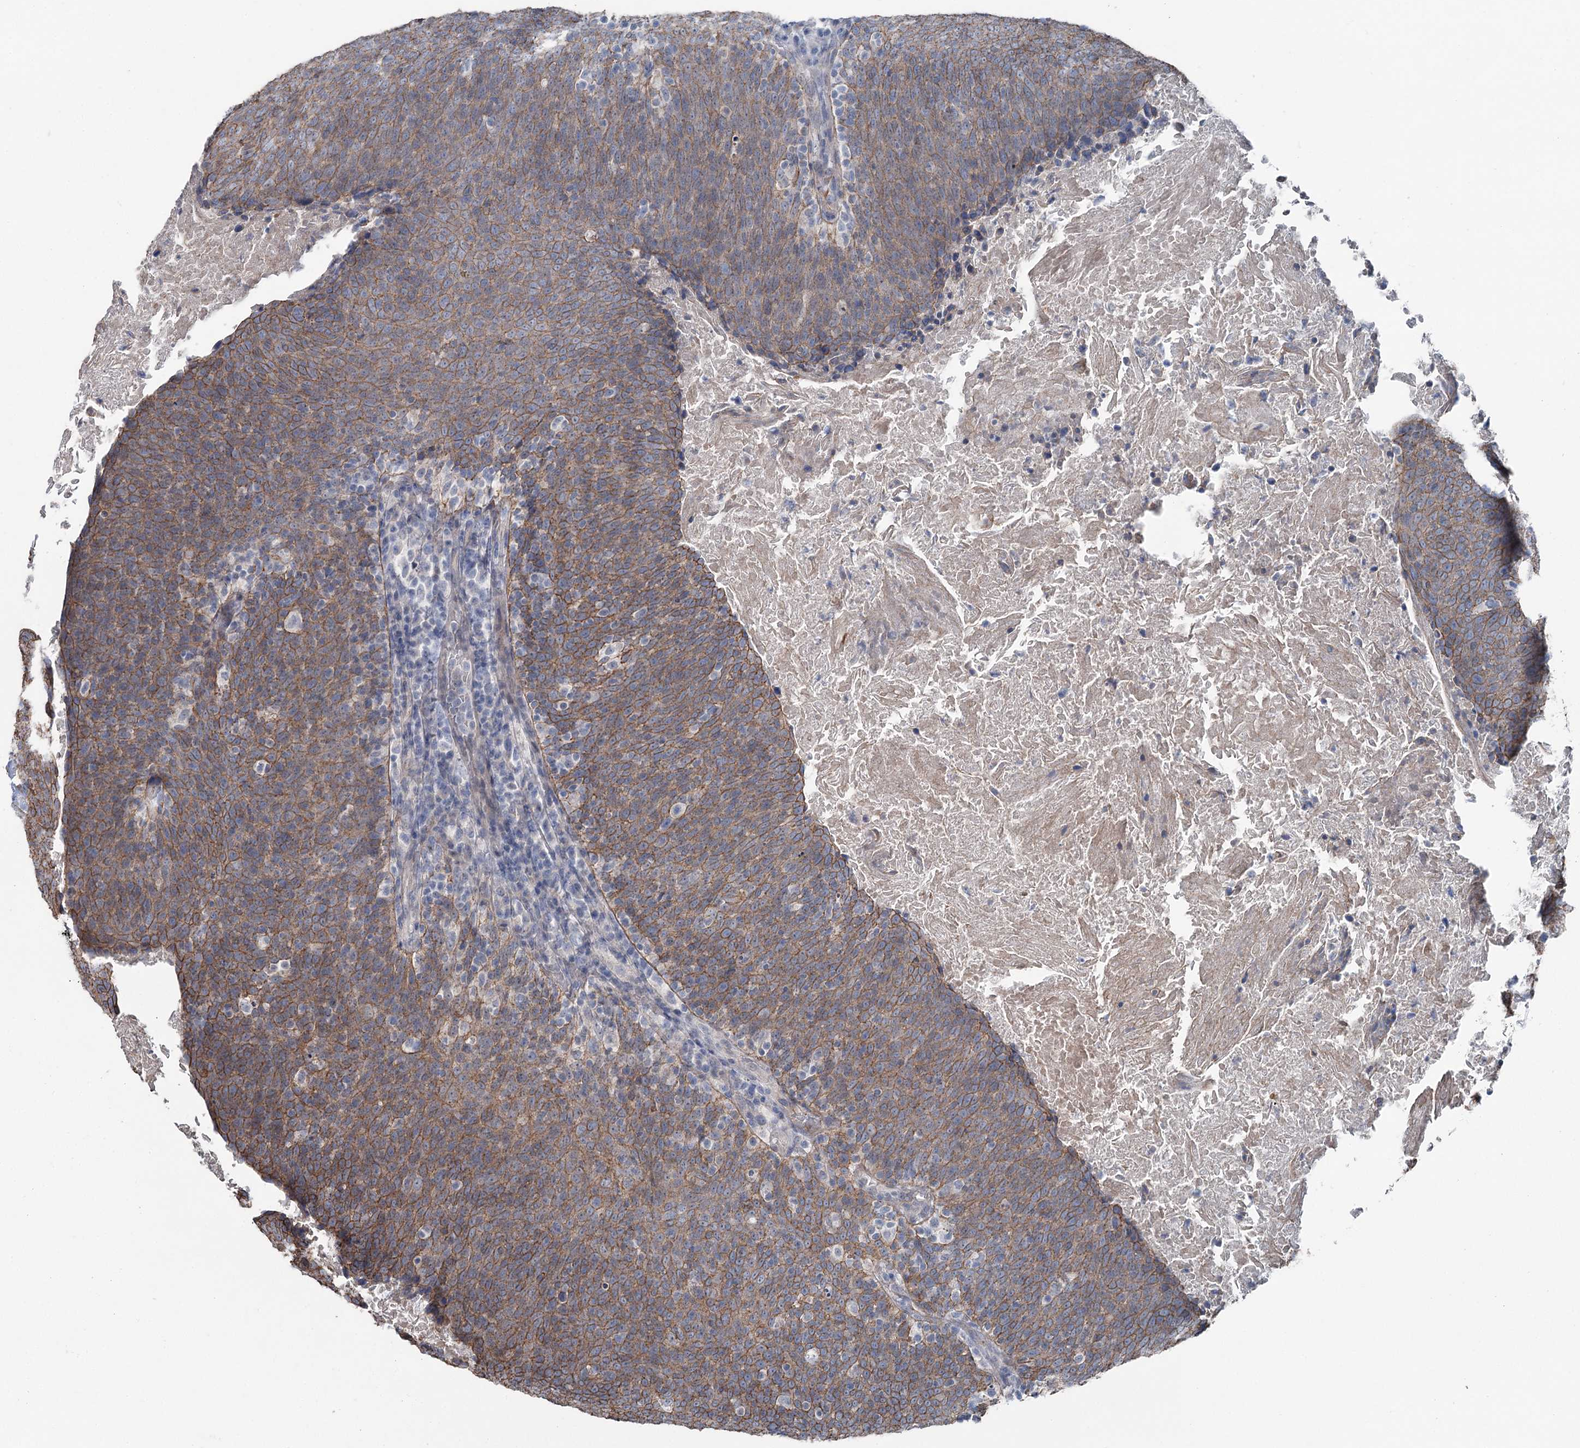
{"staining": {"intensity": "moderate", "quantity": ">75%", "location": "cytoplasmic/membranous"}, "tissue": "head and neck cancer", "cell_type": "Tumor cells", "image_type": "cancer", "snomed": [{"axis": "morphology", "description": "Squamous cell carcinoma, NOS"}, {"axis": "morphology", "description": "Squamous cell carcinoma, metastatic, NOS"}, {"axis": "topography", "description": "Lymph node"}, {"axis": "topography", "description": "Head-Neck"}], "caption": "Immunohistochemistry (DAB (3,3'-diaminobenzidine)) staining of head and neck cancer demonstrates moderate cytoplasmic/membranous protein expression in about >75% of tumor cells.", "gene": "FAM120B", "patient": {"sex": "male", "age": 62}}